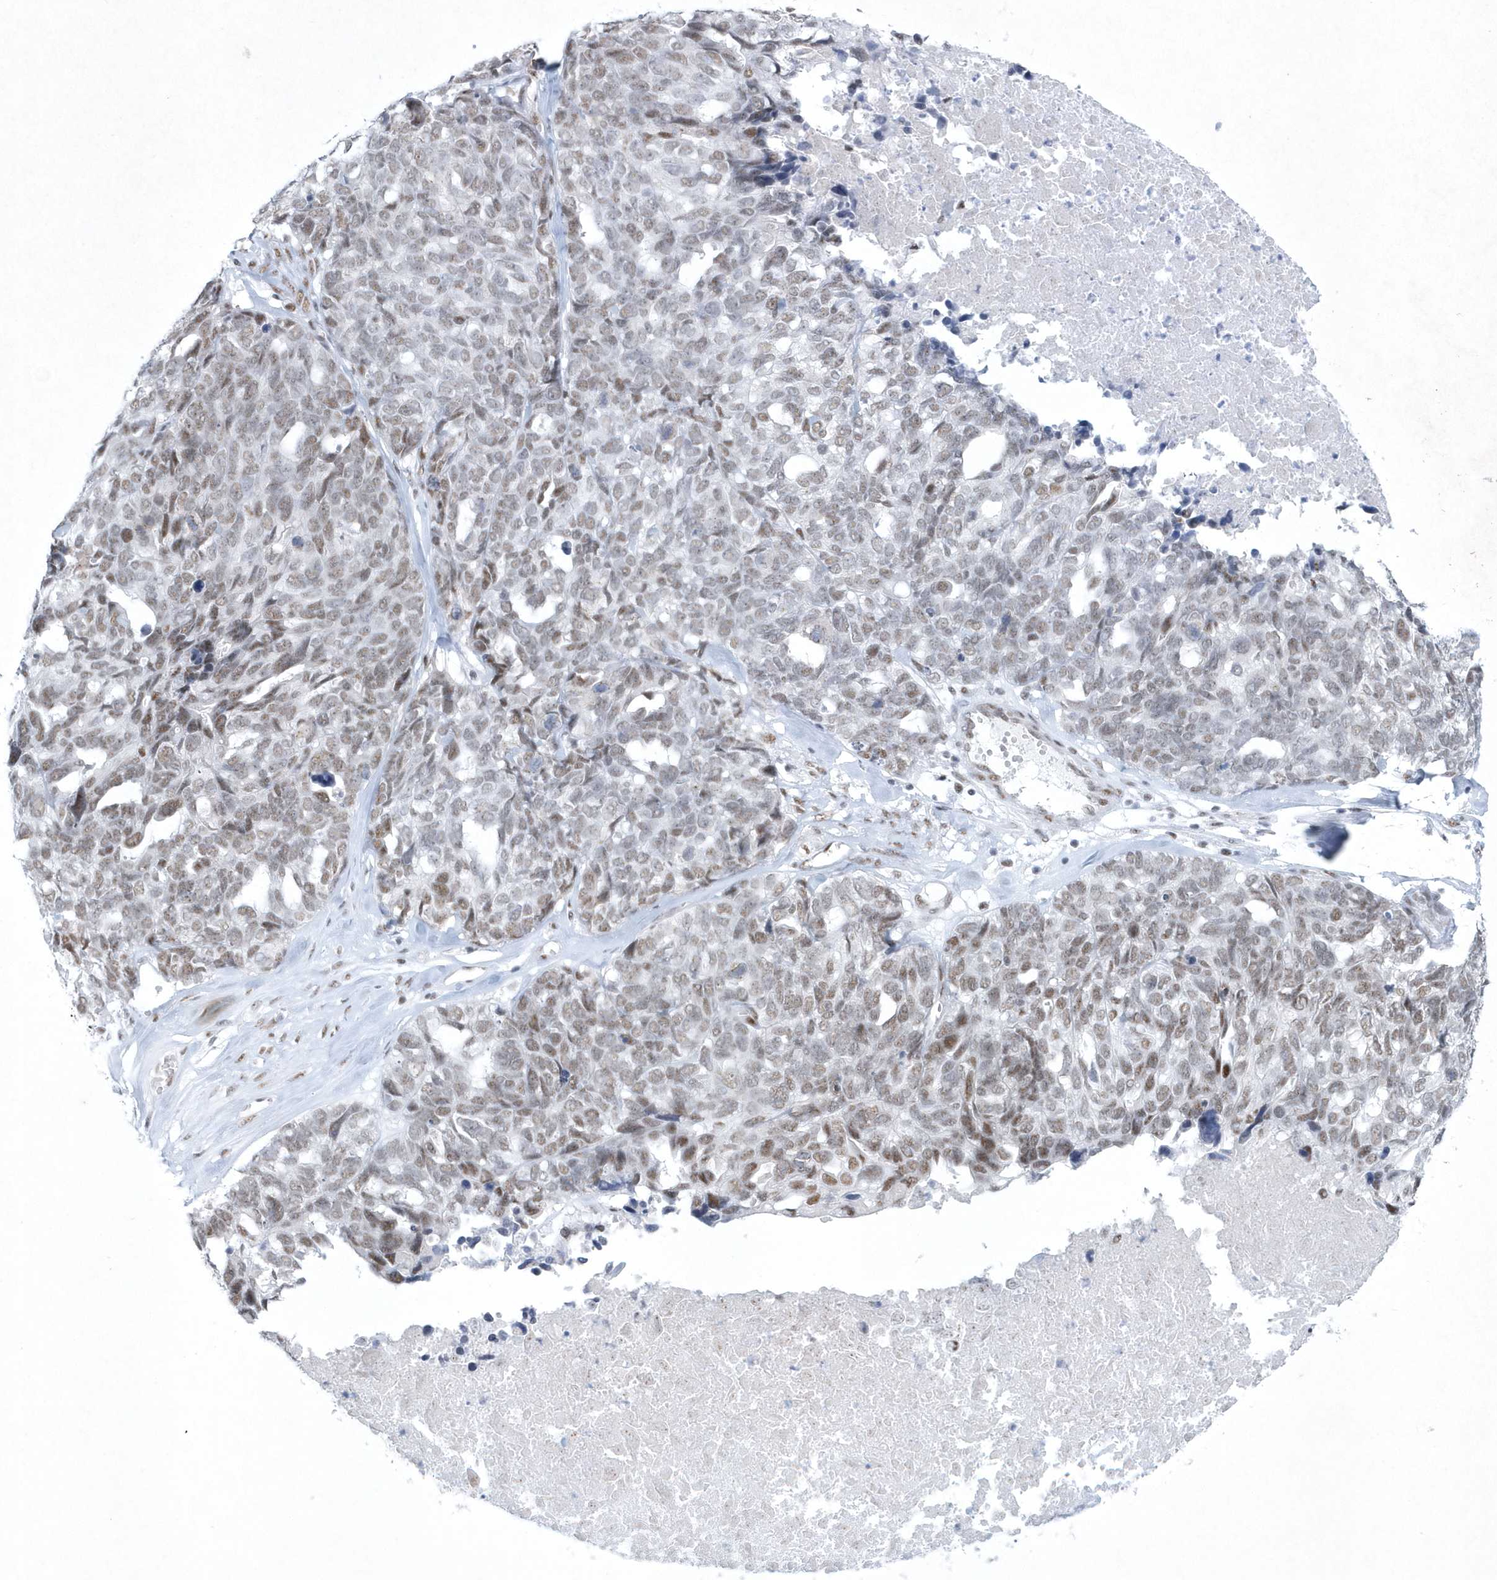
{"staining": {"intensity": "weak", "quantity": "25%-75%", "location": "nuclear"}, "tissue": "ovarian cancer", "cell_type": "Tumor cells", "image_type": "cancer", "snomed": [{"axis": "morphology", "description": "Cystadenocarcinoma, serous, NOS"}, {"axis": "topography", "description": "Ovary"}], "caption": "Immunohistochemical staining of ovarian serous cystadenocarcinoma shows low levels of weak nuclear protein expression in about 25%-75% of tumor cells.", "gene": "DCLRE1A", "patient": {"sex": "female", "age": 79}}